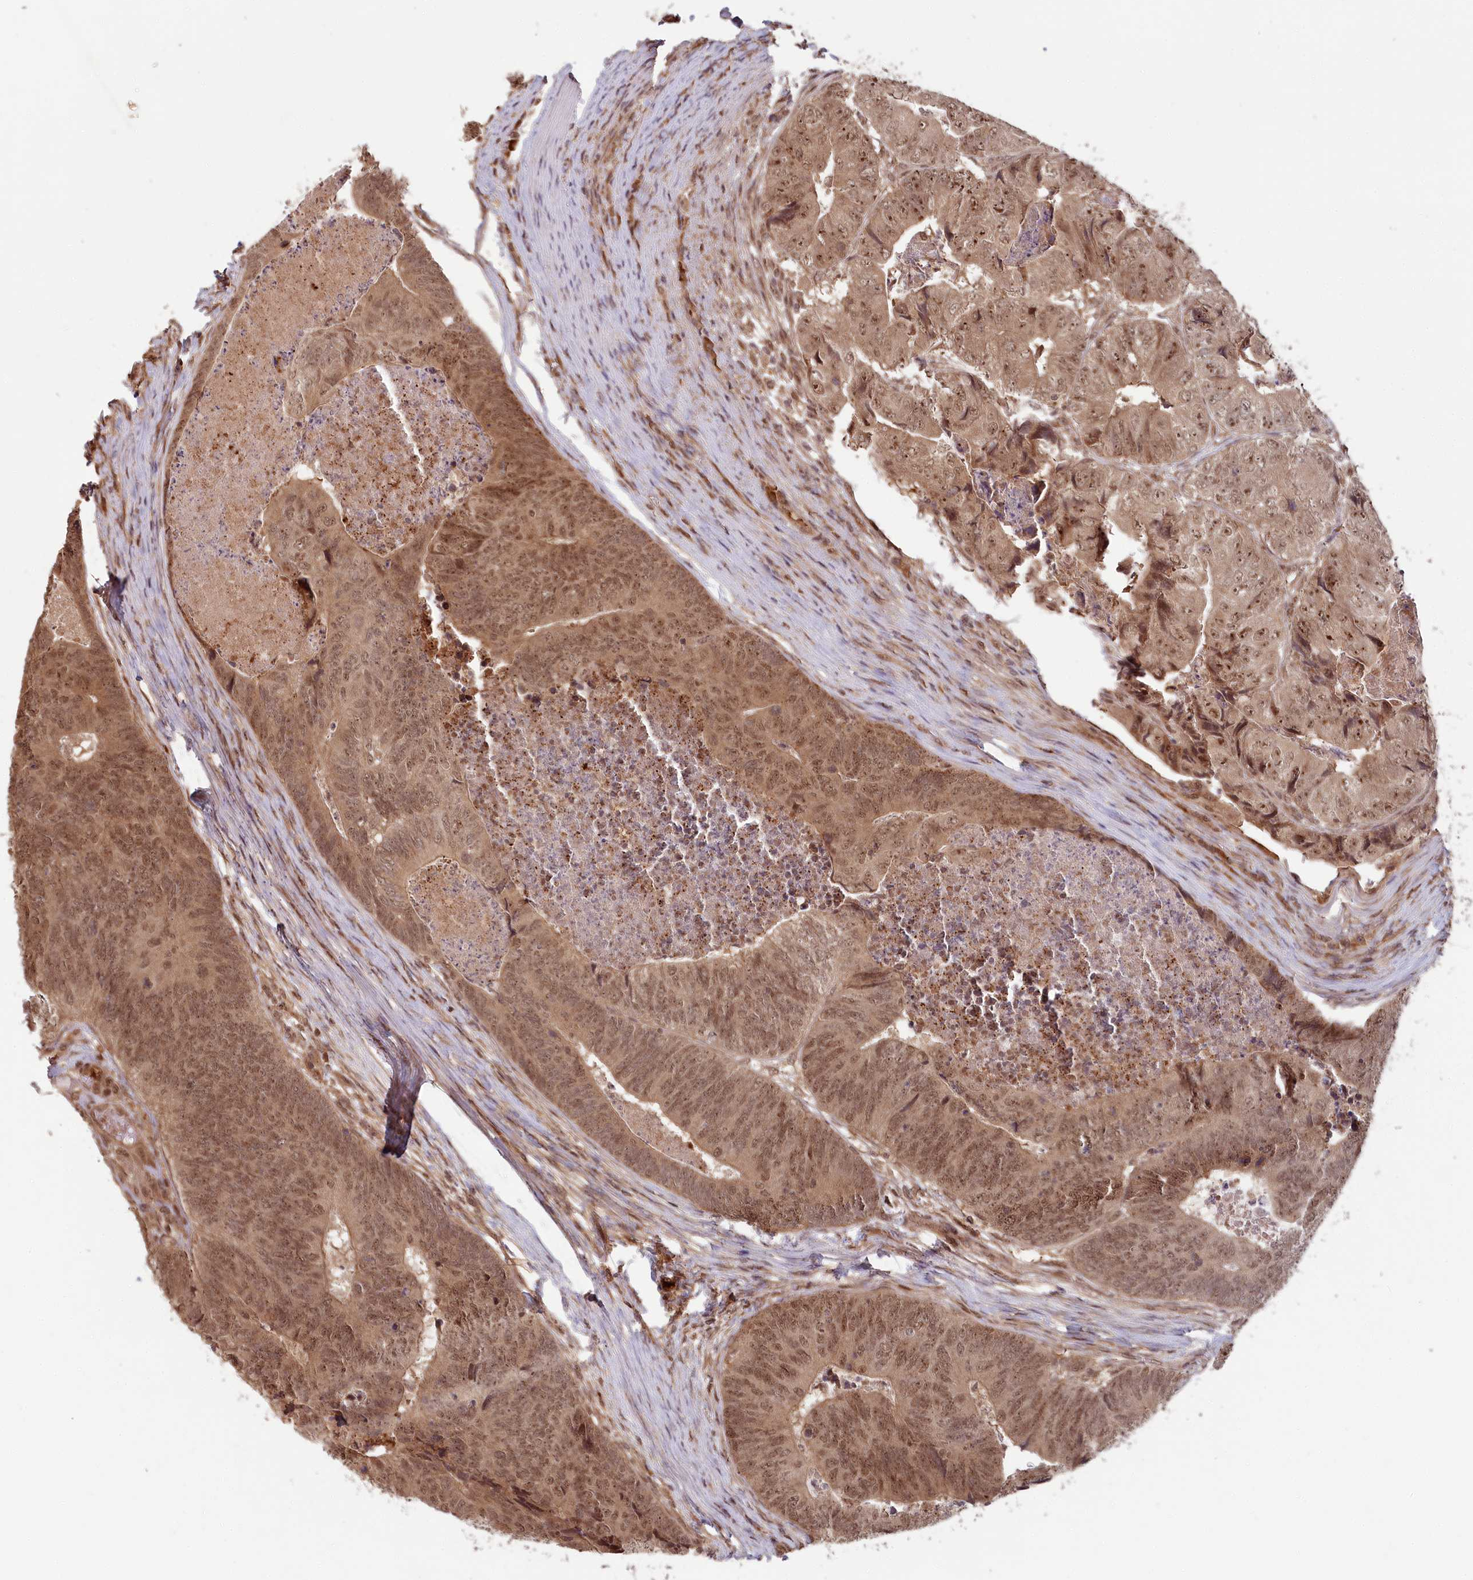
{"staining": {"intensity": "moderate", "quantity": ">75%", "location": "cytoplasmic/membranous,nuclear"}, "tissue": "colorectal cancer", "cell_type": "Tumor cells", "image_type": "cancer", "snomed": [{"axis": "morphology", "description": "Adenocarcinoma, NOS"}, {"axis": "topography", "description": "Colon"}], "caption": "Protein expression analysis of colorectal adenocarcinoma shows moderate cytoplasmic/membranous and nuclear staining in about >75% of tumor cells.", "gene": "WAPL", "patient": {"sex": "female", "age": 67}}